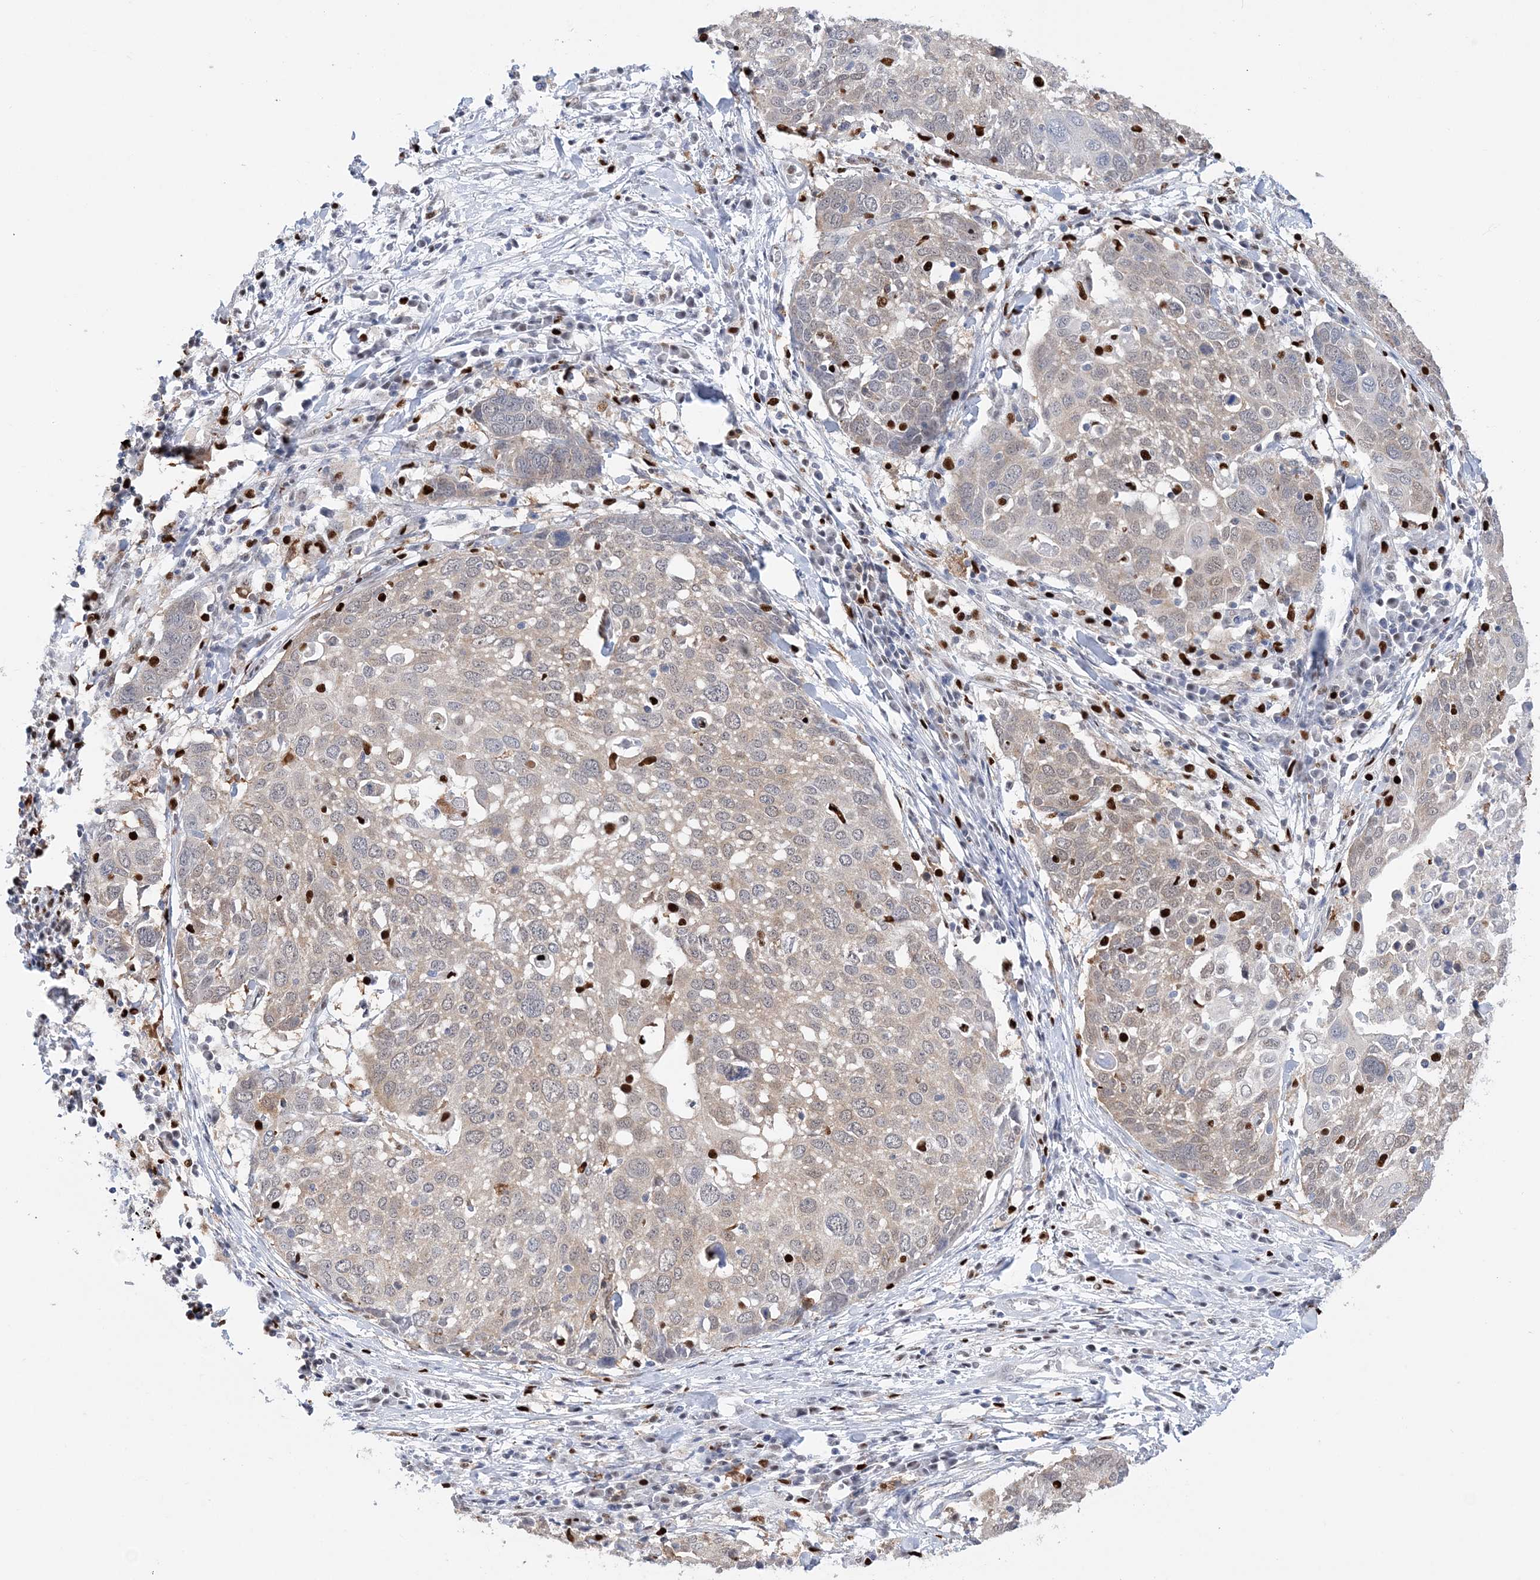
{"staining": {"intensity": "weak", "quantity": "<25%", "location": "cytoplasmic/membranous"}, "tissue": "lung cancer", "cell_type": "Tumor cells", "image_type": "cancer", "snomed": [{"axis": "morphology", "description": "Squamous cell carcinoma, NOS"}, {"axis": "topography", "description": "Lung"}], "caption": "There is no significant expression in tumor cells of lung cancer. Brightfield microscopy of IHC stained with DAB (3,3'-diaminobenzidine) (brown) and hematoxylin (blue), captured at high magnification.", "gene": "NIT2", "patient": {"sex": "male", "age": 65}}